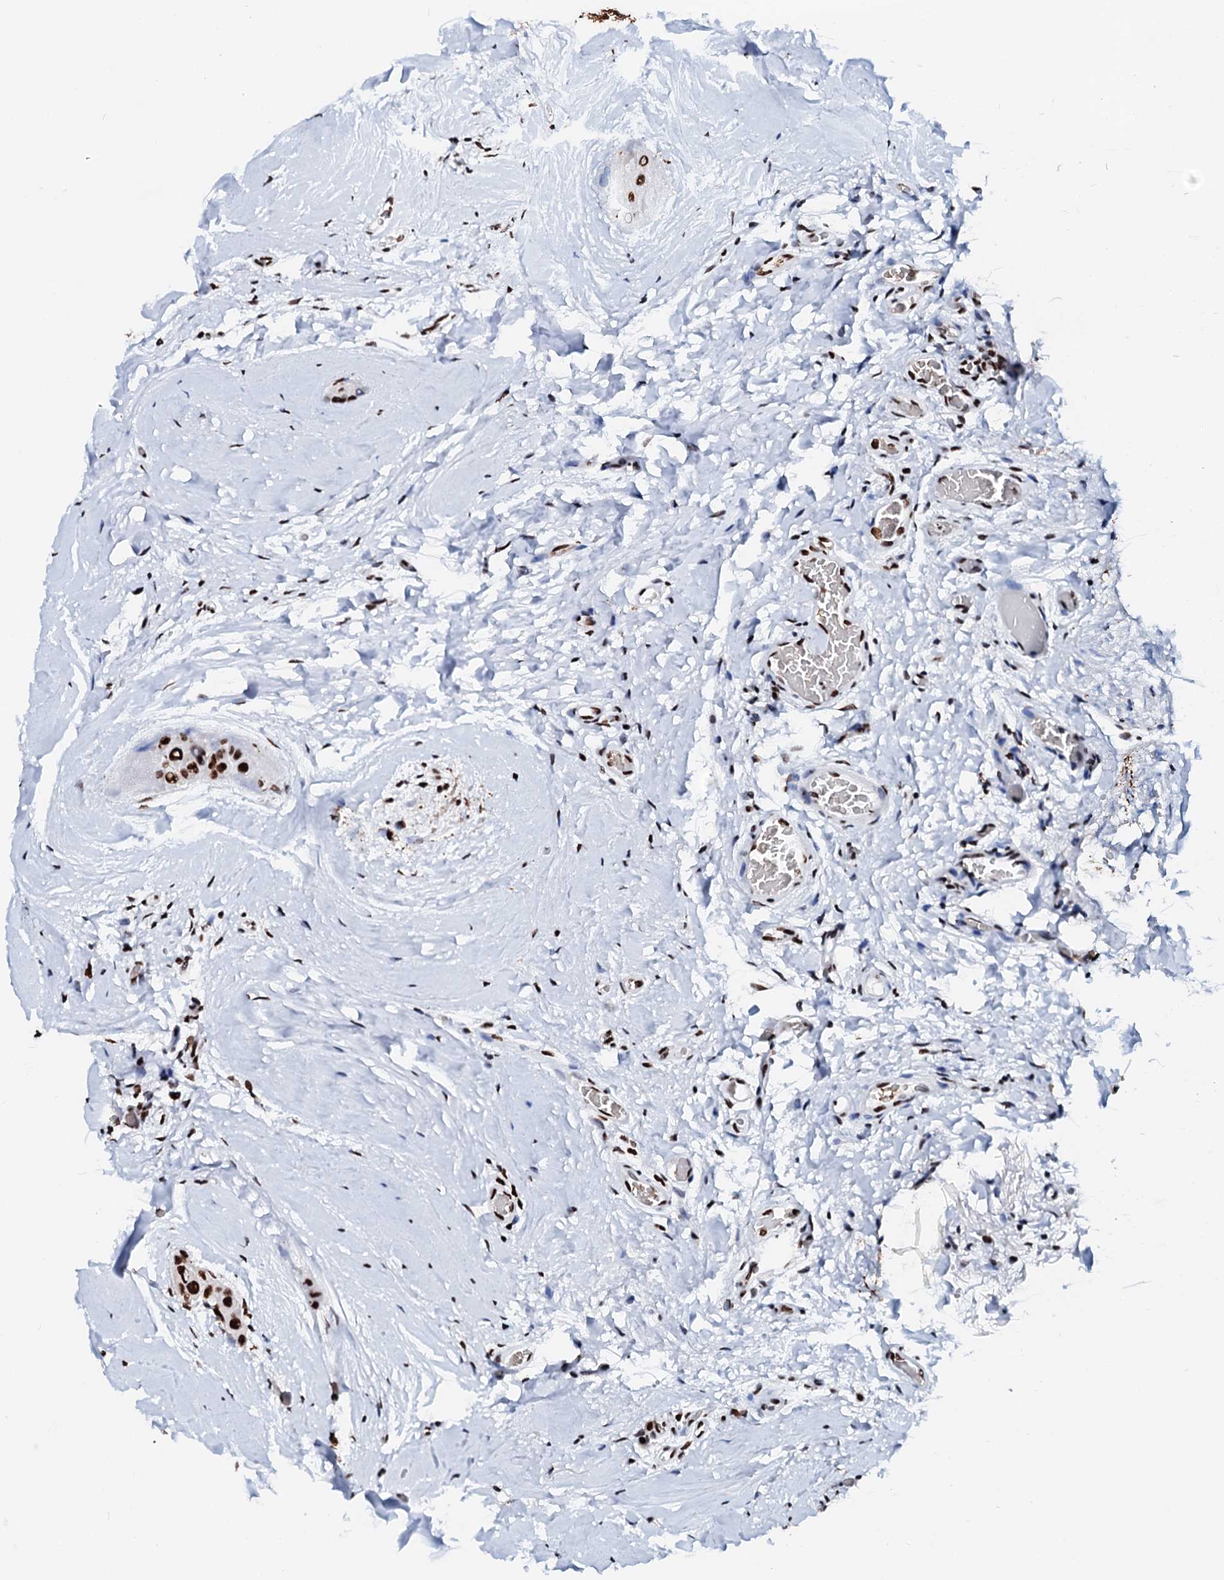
{"staining": {"intensity": "strong", "quantity": ">75%", "location": "nuclear"}, "tissue": "thyroid cancer", "cell_type": "Tumor cells", "image_type": "cancer", "snomed": [{"axis": "morphology", "description": "Papillary adenocarcinoma, NOS"}, {"axis": "topography", "description": "Thyroid gland"}], "caption": "Immunohistochemistry (IHC) micrograph of neoplastic tissue: thyroid cancer stained using immunohistochemistry reveals high levels of strong protein expression localized specifically in the nuclear of tumor cells, appearing as a nuclear brown color.", "gene": "RALY", "patient": {"sex": "male", "age": 33}}